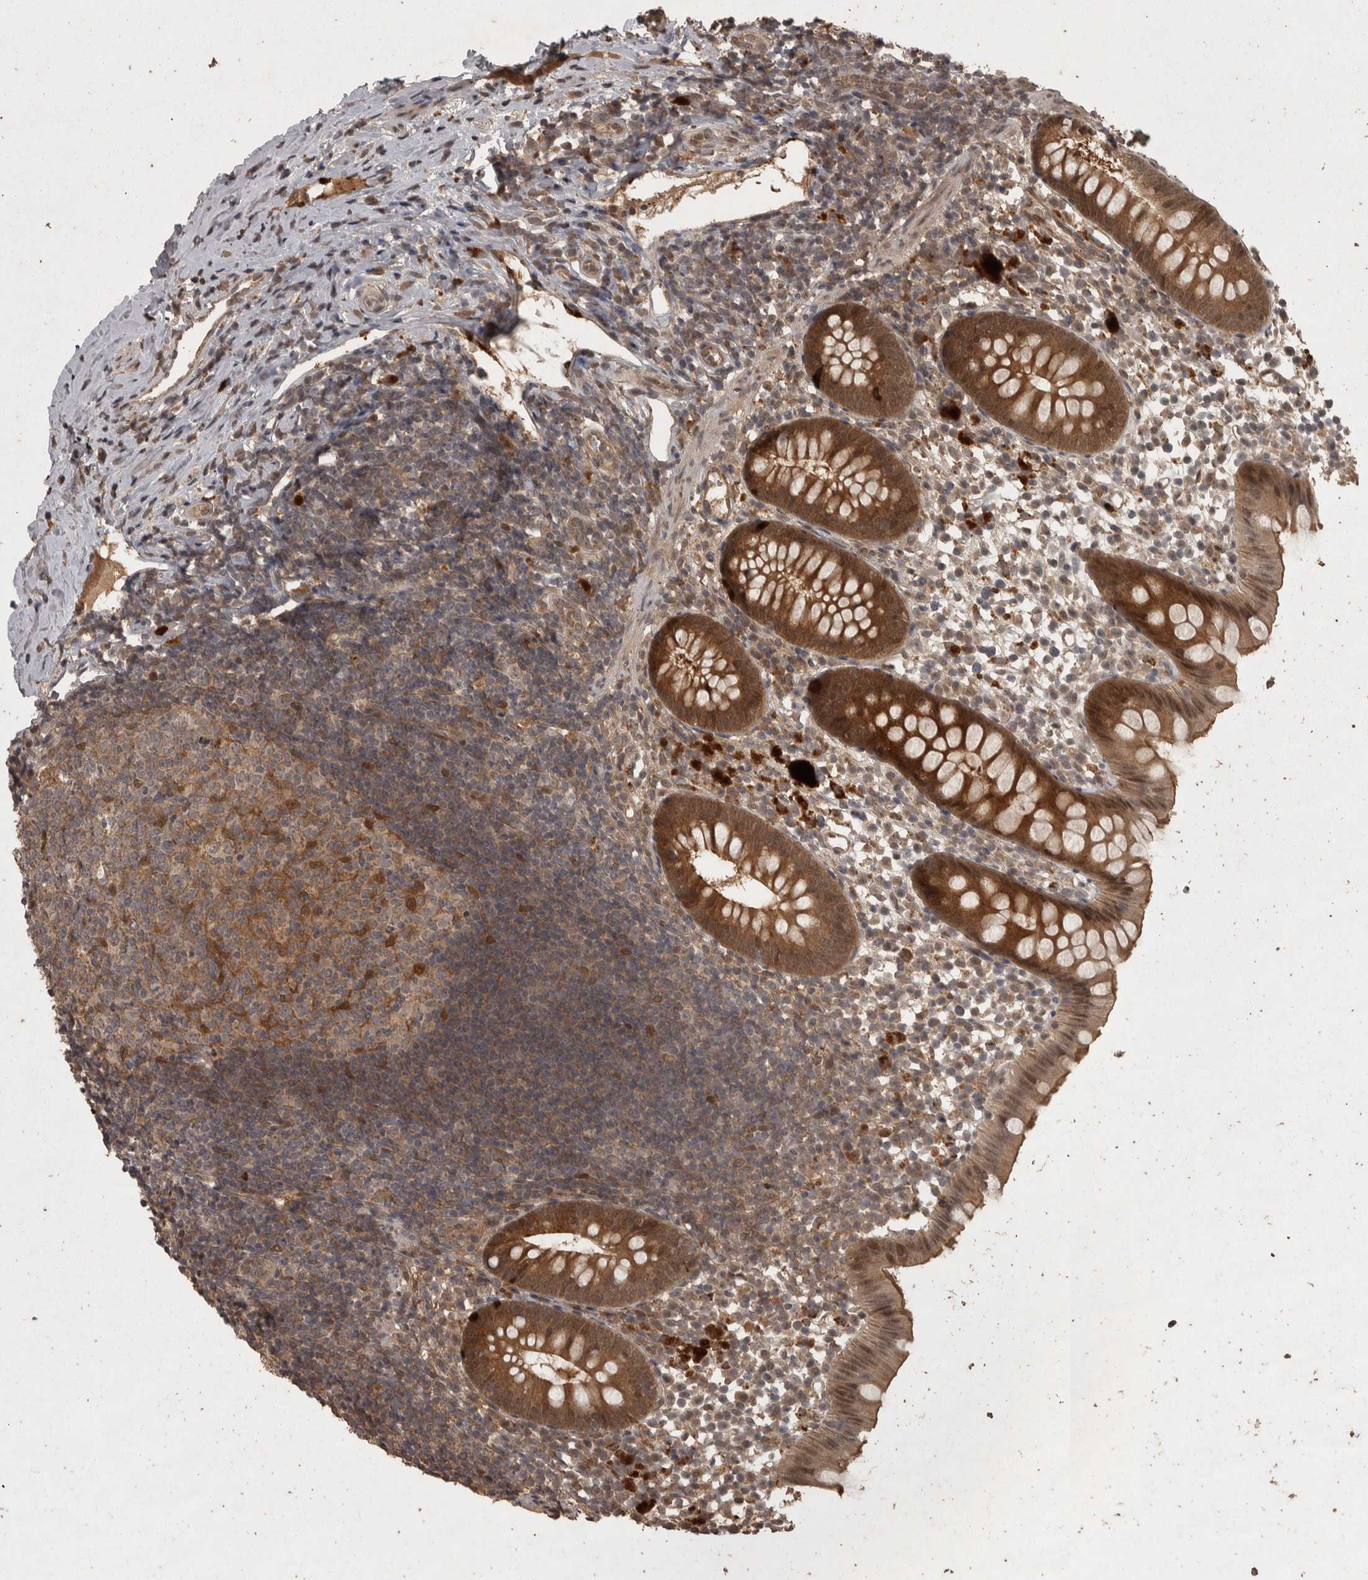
{"staining": {"intensity": "strong", "quantity": ">75%", "location": "cytoplasmic/membranous,nuclear"}, "tissue": "appendix", "cell_type": "Glandular cells", "image_type": "normal", "snomed": [{"axis": "morphology", "description": "Normal tissue, NOS"}, {"axis": "topography", "description": "Appendix"}], "caption": "This micrograph demonstrates unremarkable appendix stained with IHC to label a protein in brown. The cytoplasmic/membranous,nuclear of glandular cells show strong positivity for the protein. Nuclei are counter-stained blue.", "gene": "ACO1", "patient": {"sex": "female", "age": 20}}